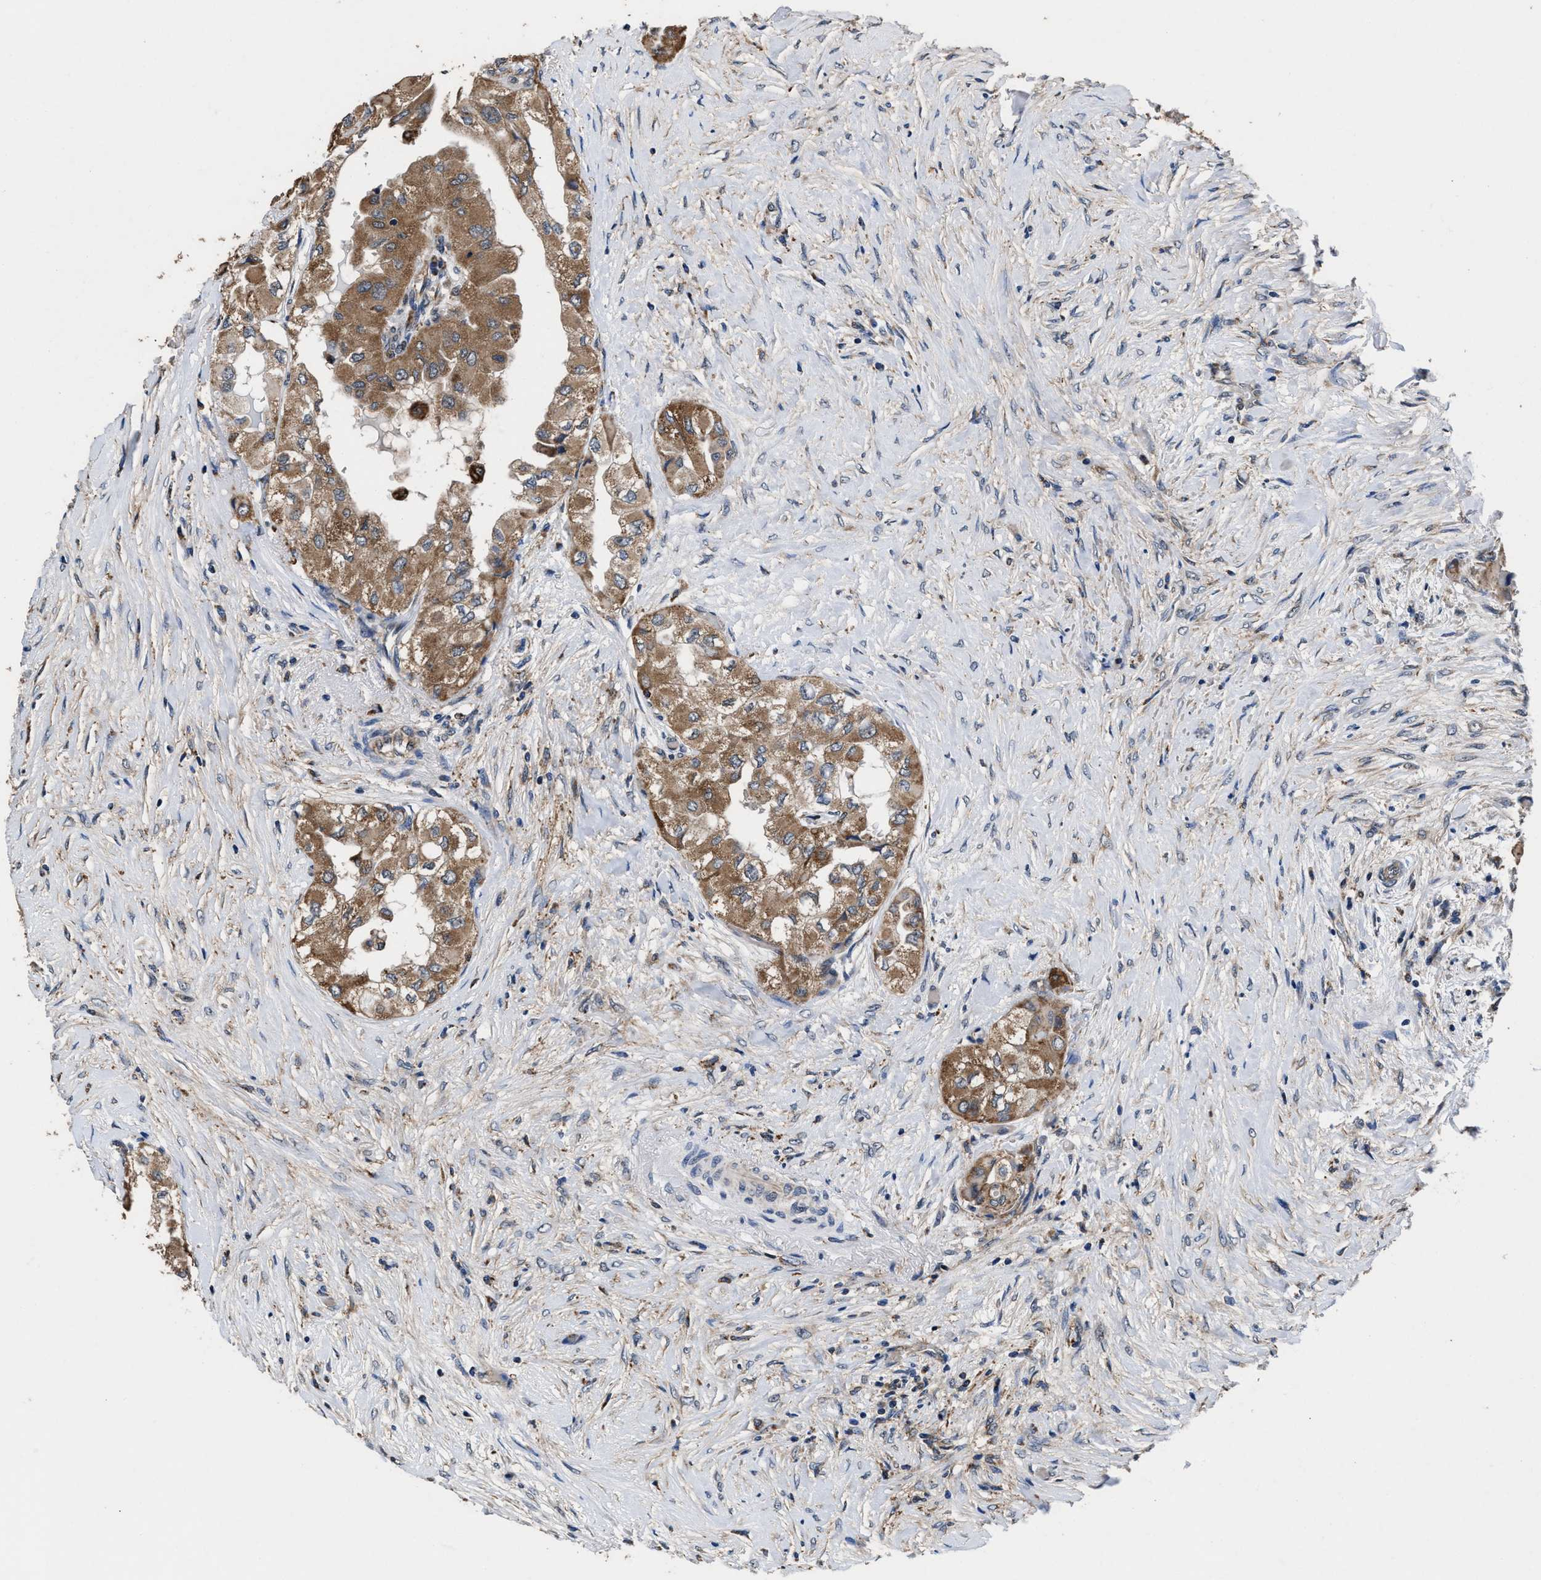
{"staining": {"intensity": "moderate", "quantity": ">75%", "location": "cytoplasmic/membranous"}, "tissue": "thyroid cancer", "cell_type": "Tumor cells", "image_type": "cancer", "snomed": [{"axis": "morphology", "description": "Papillary adenocarcinoma, NOS"}, {"axis": "topography", "description": "Thyroid gland"}], "caption": "The photomicrograph demonstrates staining of thyroid papillary adenocarcinoma, revealing moderate cytoplasmic/membranous protein expression (brown color) within tumor cells. The staining is performed using DAB brown chromogen to label protein expression. The nuclei are counter-stained blue using hematoxylin.", "gene": "ACLY", "patient": {"sex": "female", "age": 59}}